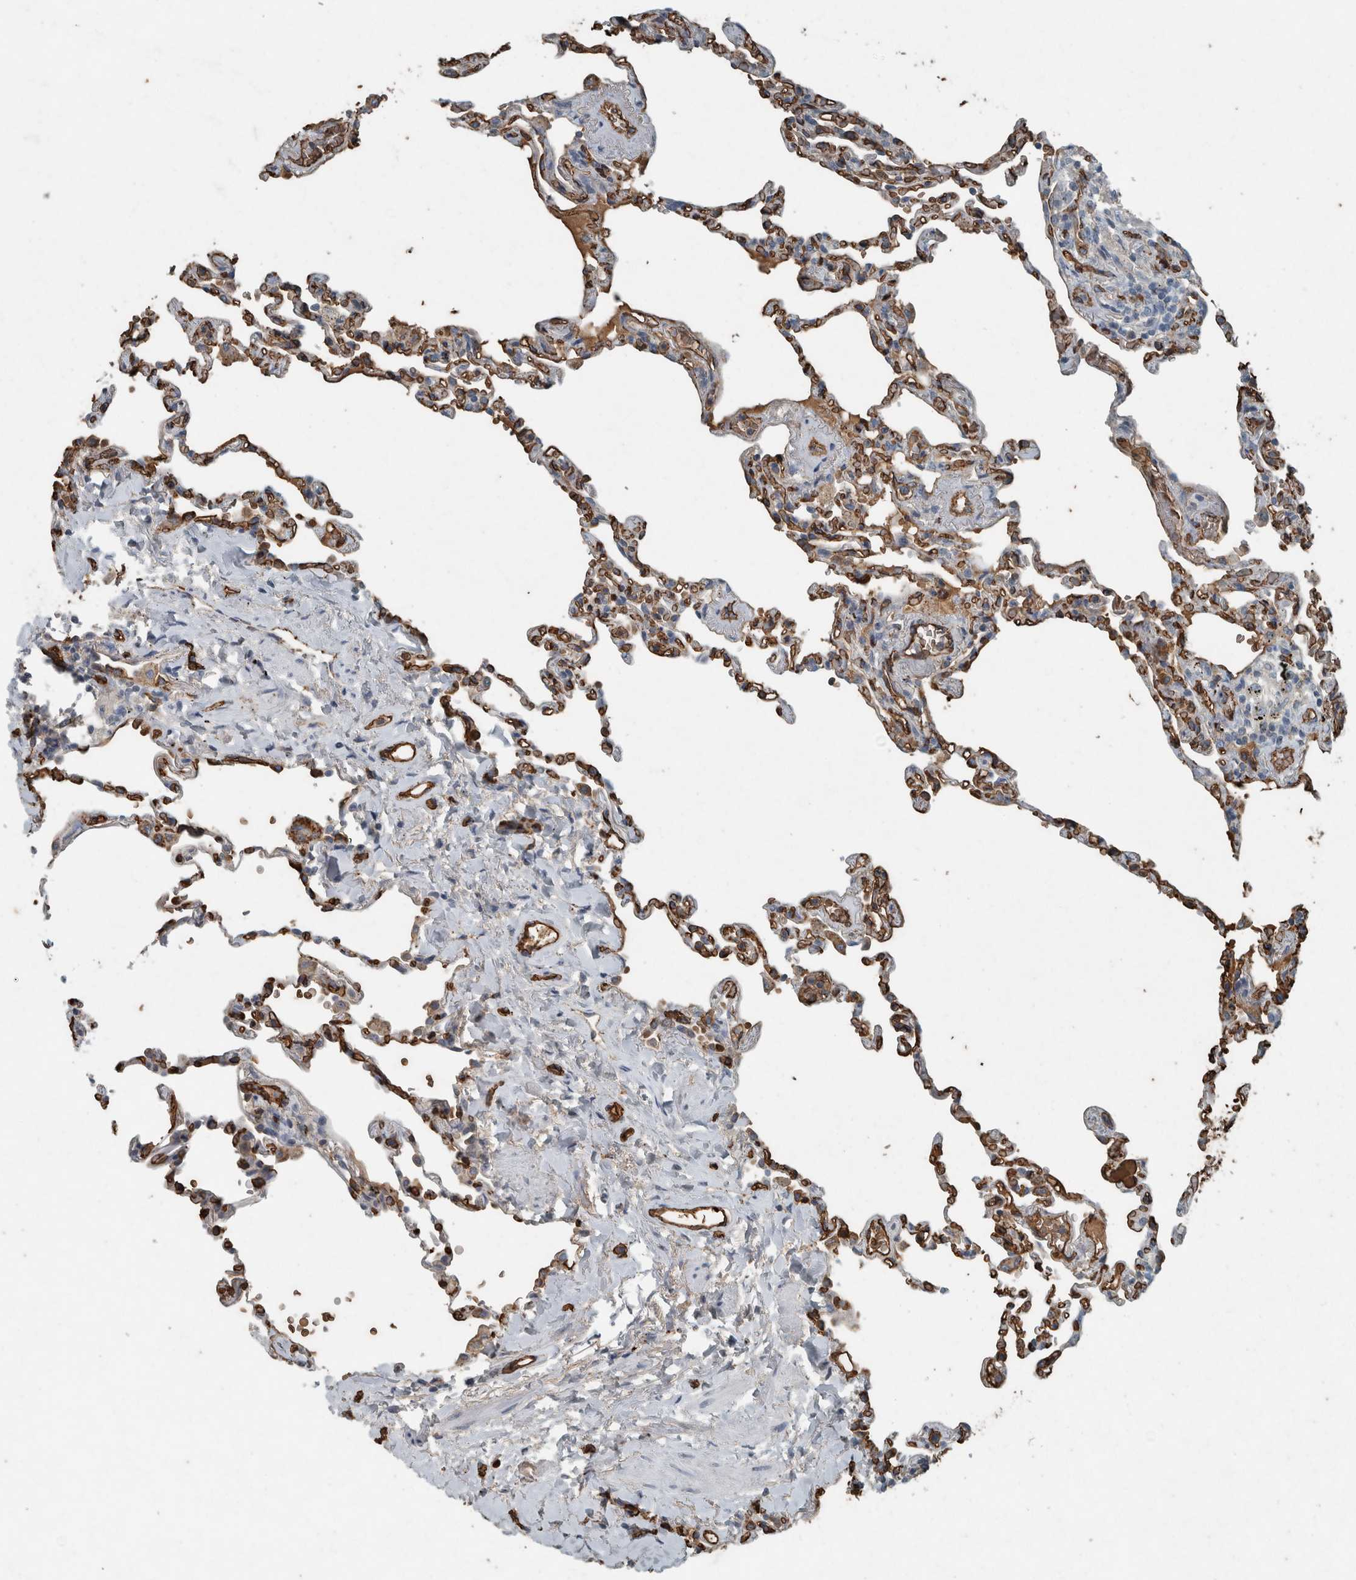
{"staining": {"intensity": "moderate", "quantity": ">75%", "location": "cytoplasmic/membranous"}, "tissue": "lung", "cell_type": "Alveolar cells", "image_type": "normal", "snomed": [{"axis": "morphology", "description": "Normal tissue, NOS"}, {"axis": "topography", "description": "Lung"}], "caption": "This is an image of IHC staining of normal lung, which shows moderate staining in the cytoplasmic/membranous of alveolar cells.", "gene": "LBP", "patient": {"sex": "male", "age": 59}}